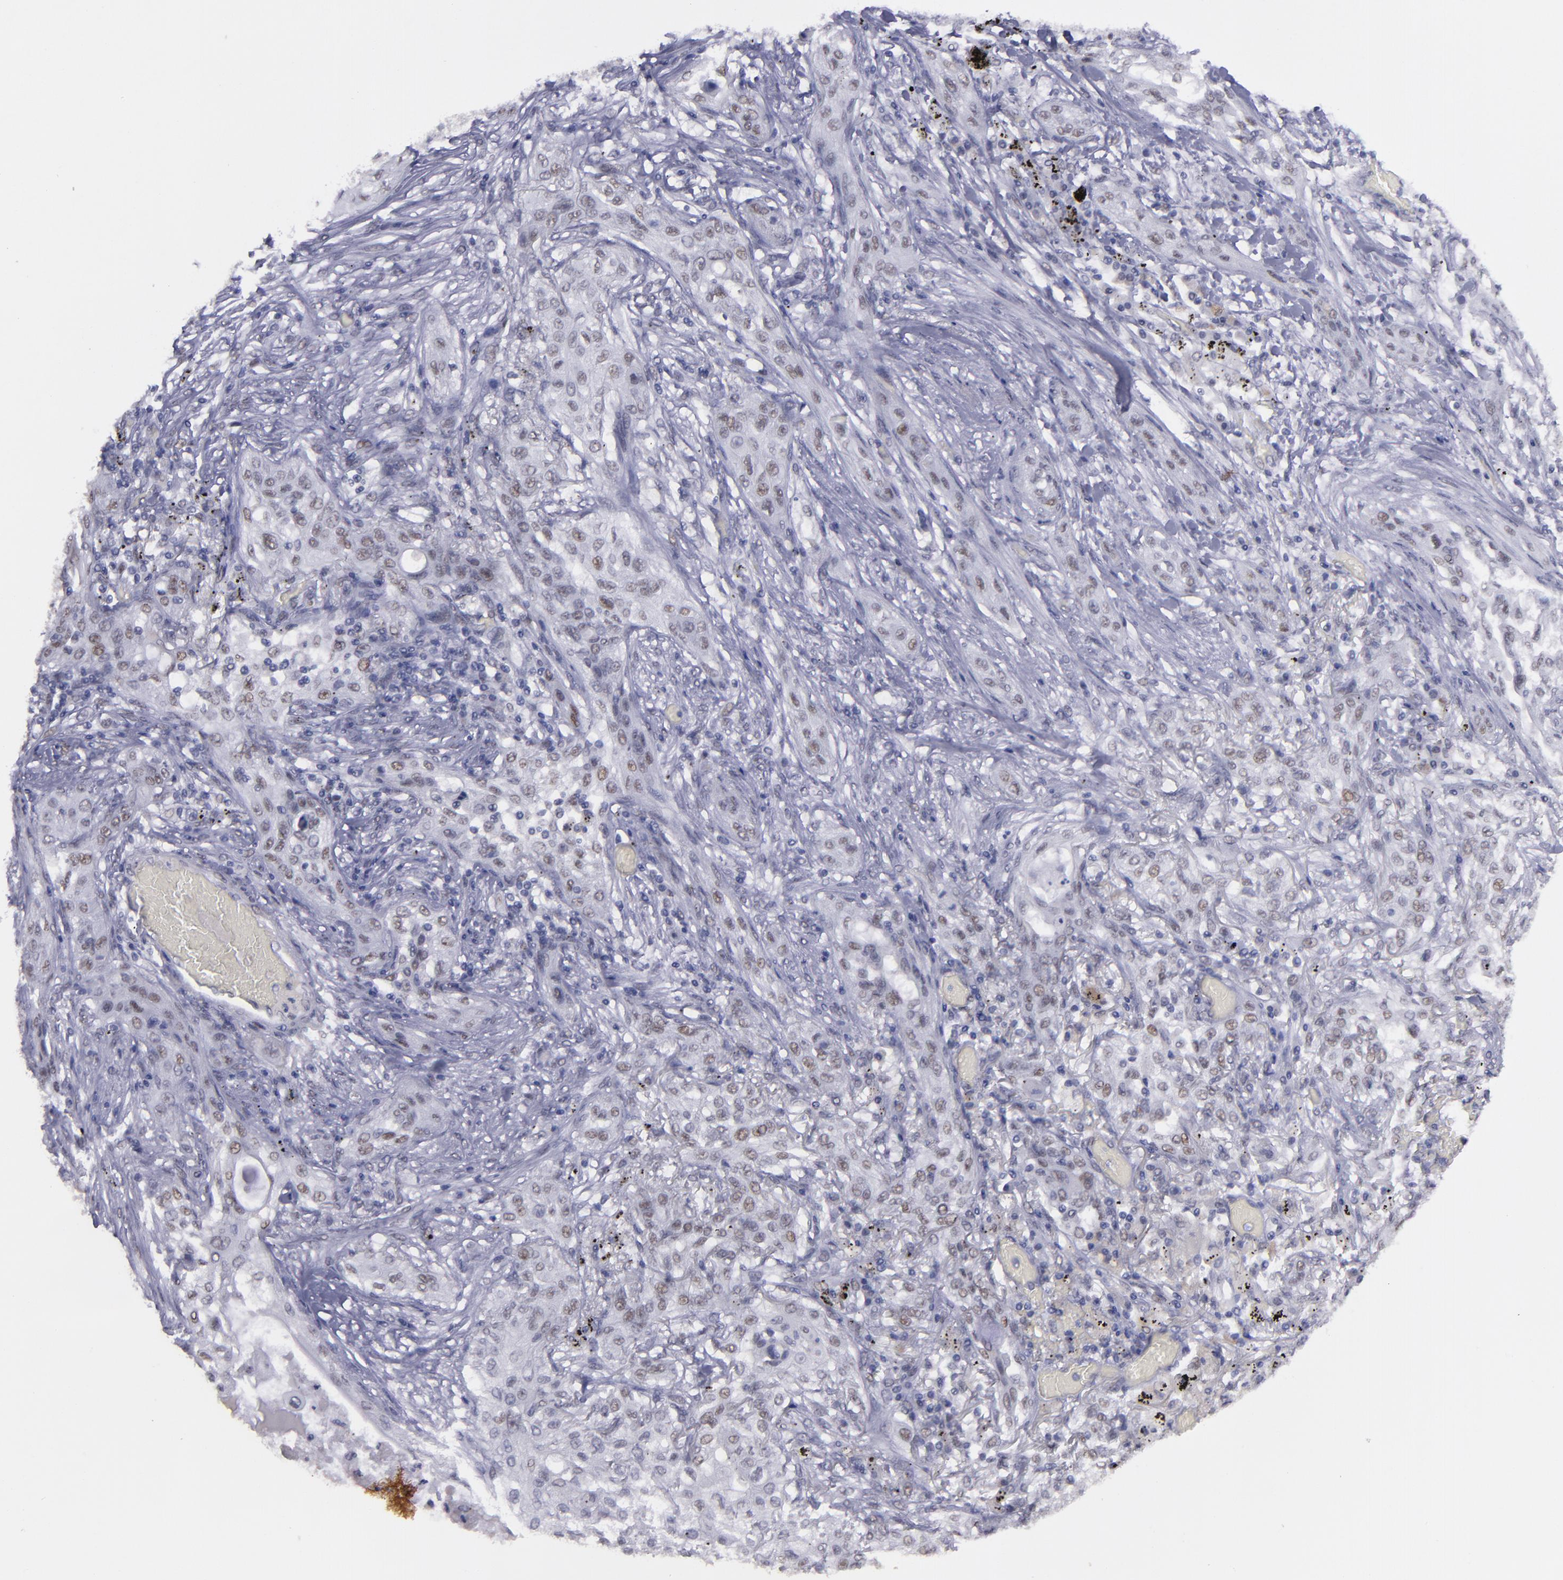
{"staining": {"intensity": "weak", "quantity": "25%-75%", "location": "nuclear"}, "tissue": "lung cancer", "cell_type": "Tumor cells", "image_type": "cancer", "snomed": [{"axis": "morphology", "description": "Squamous cell carcinoma, NOS"}, {"axis": "topography", "description": "Lung"}], "caption": "Immunohistochemical staining of human lung cancer shows low levels of weak nuclear staining in approximately 25%-75% of tumor cells. The staining was performed using DAB, with brown indicating positive protein expression. Nuclei are stained blue with hematoxylin.", "gene": "OTUB2", "patient": {"sex": "female", "age": 47}}